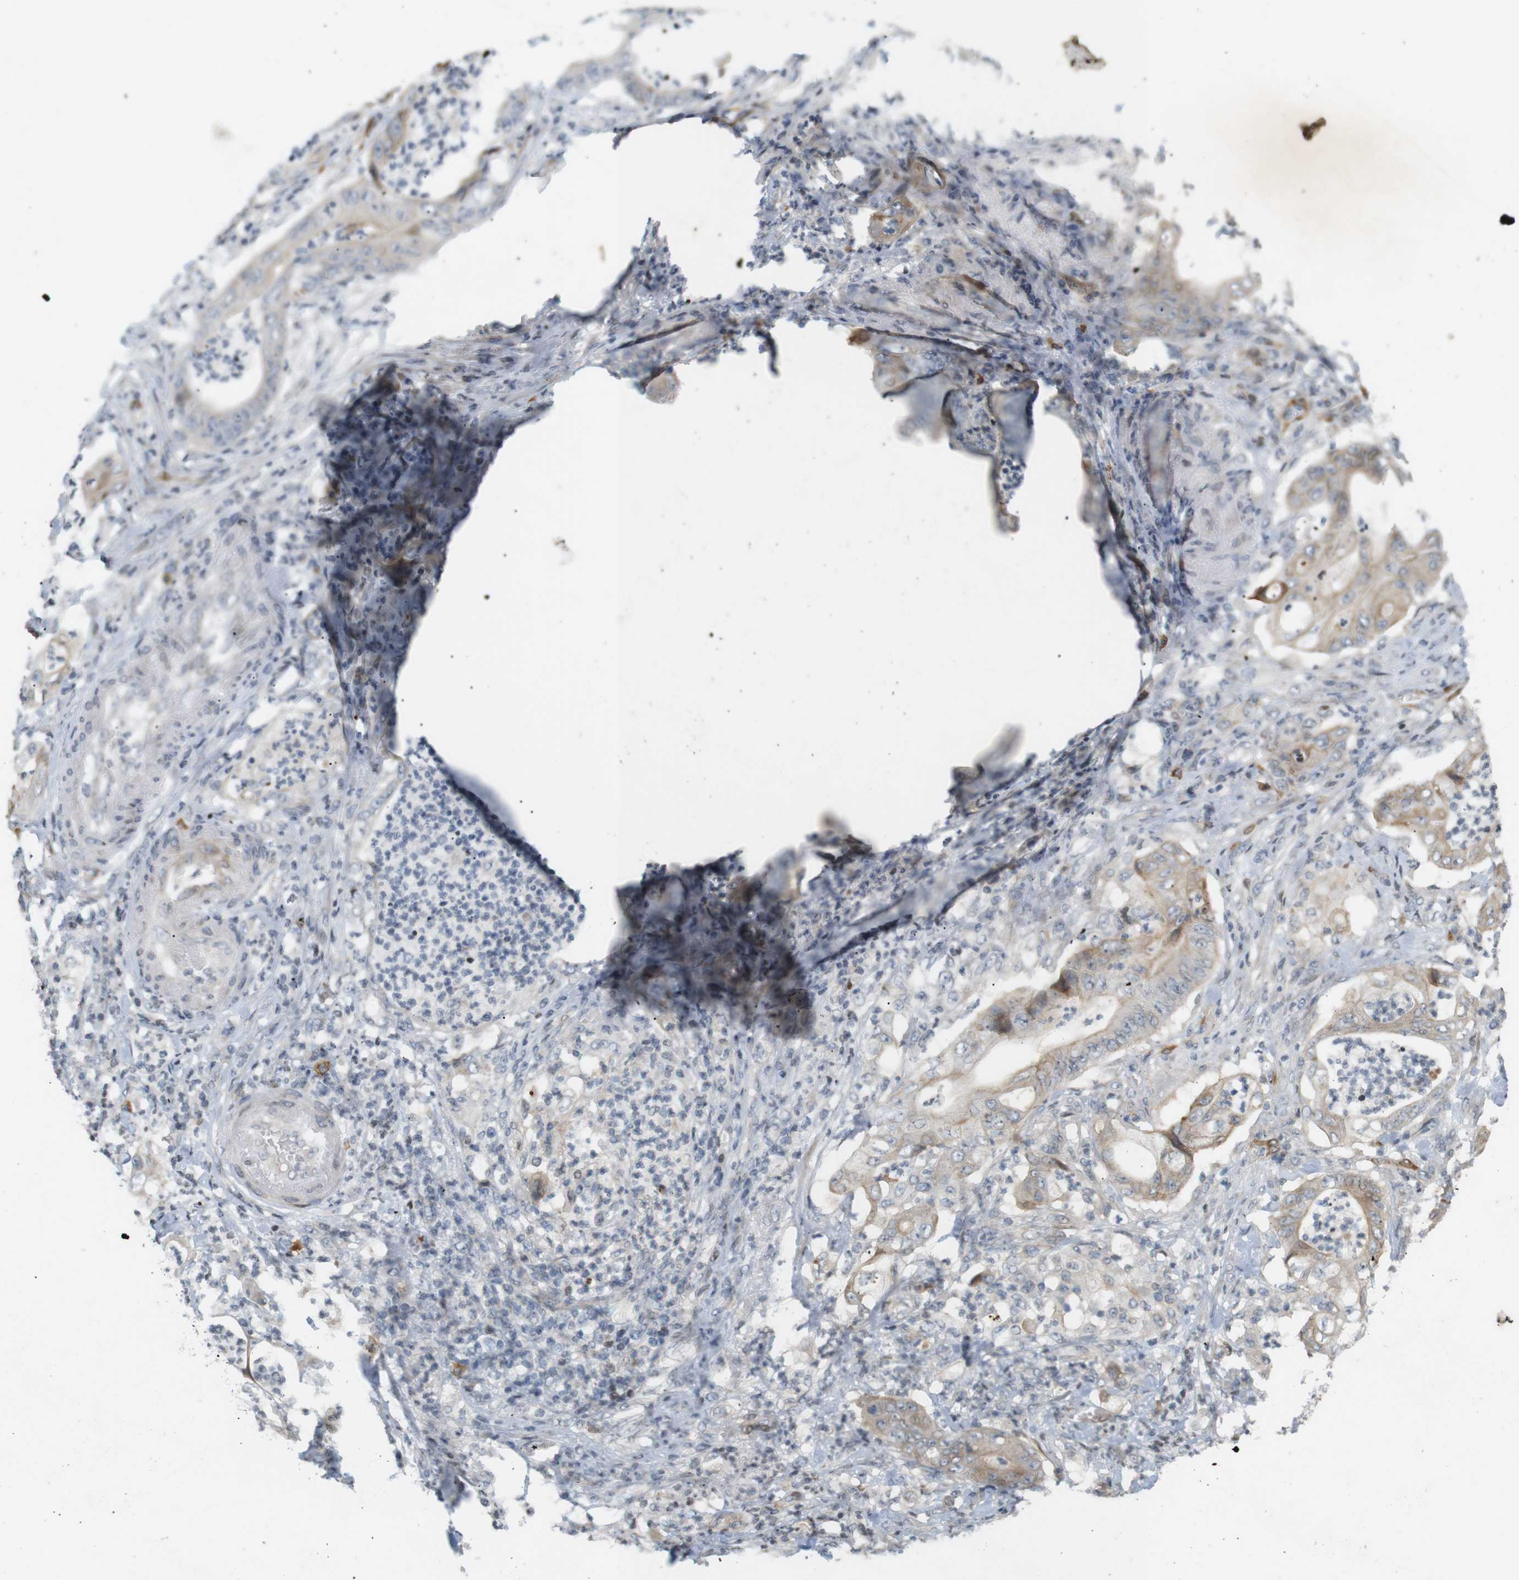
{"staining": {"intensity": "negative", "quantity": "none", "location": "none"}, "tissue": "stomach cancer", "cell_type": "Tumor cells", "image_type": "cancer", "snomed": [{"axis": "morphology", "description": "Adenocarcinoma, NOS"}, {"axis": "topography", "description": "Stomach"}], "caption": "This is a image of IHC staining of adenocarcinoma (stomach), which shows no positivity in tumor cells. (Stains: DAB (3,3'-diaminobenzidine) immunohistochemistry (IHC) with hematoxylin counter stain, Microscopy: brightfield microscopy at high magnification).", "gene": "PPP1R14A", "patient": {"sex": "female", "age": 73}}